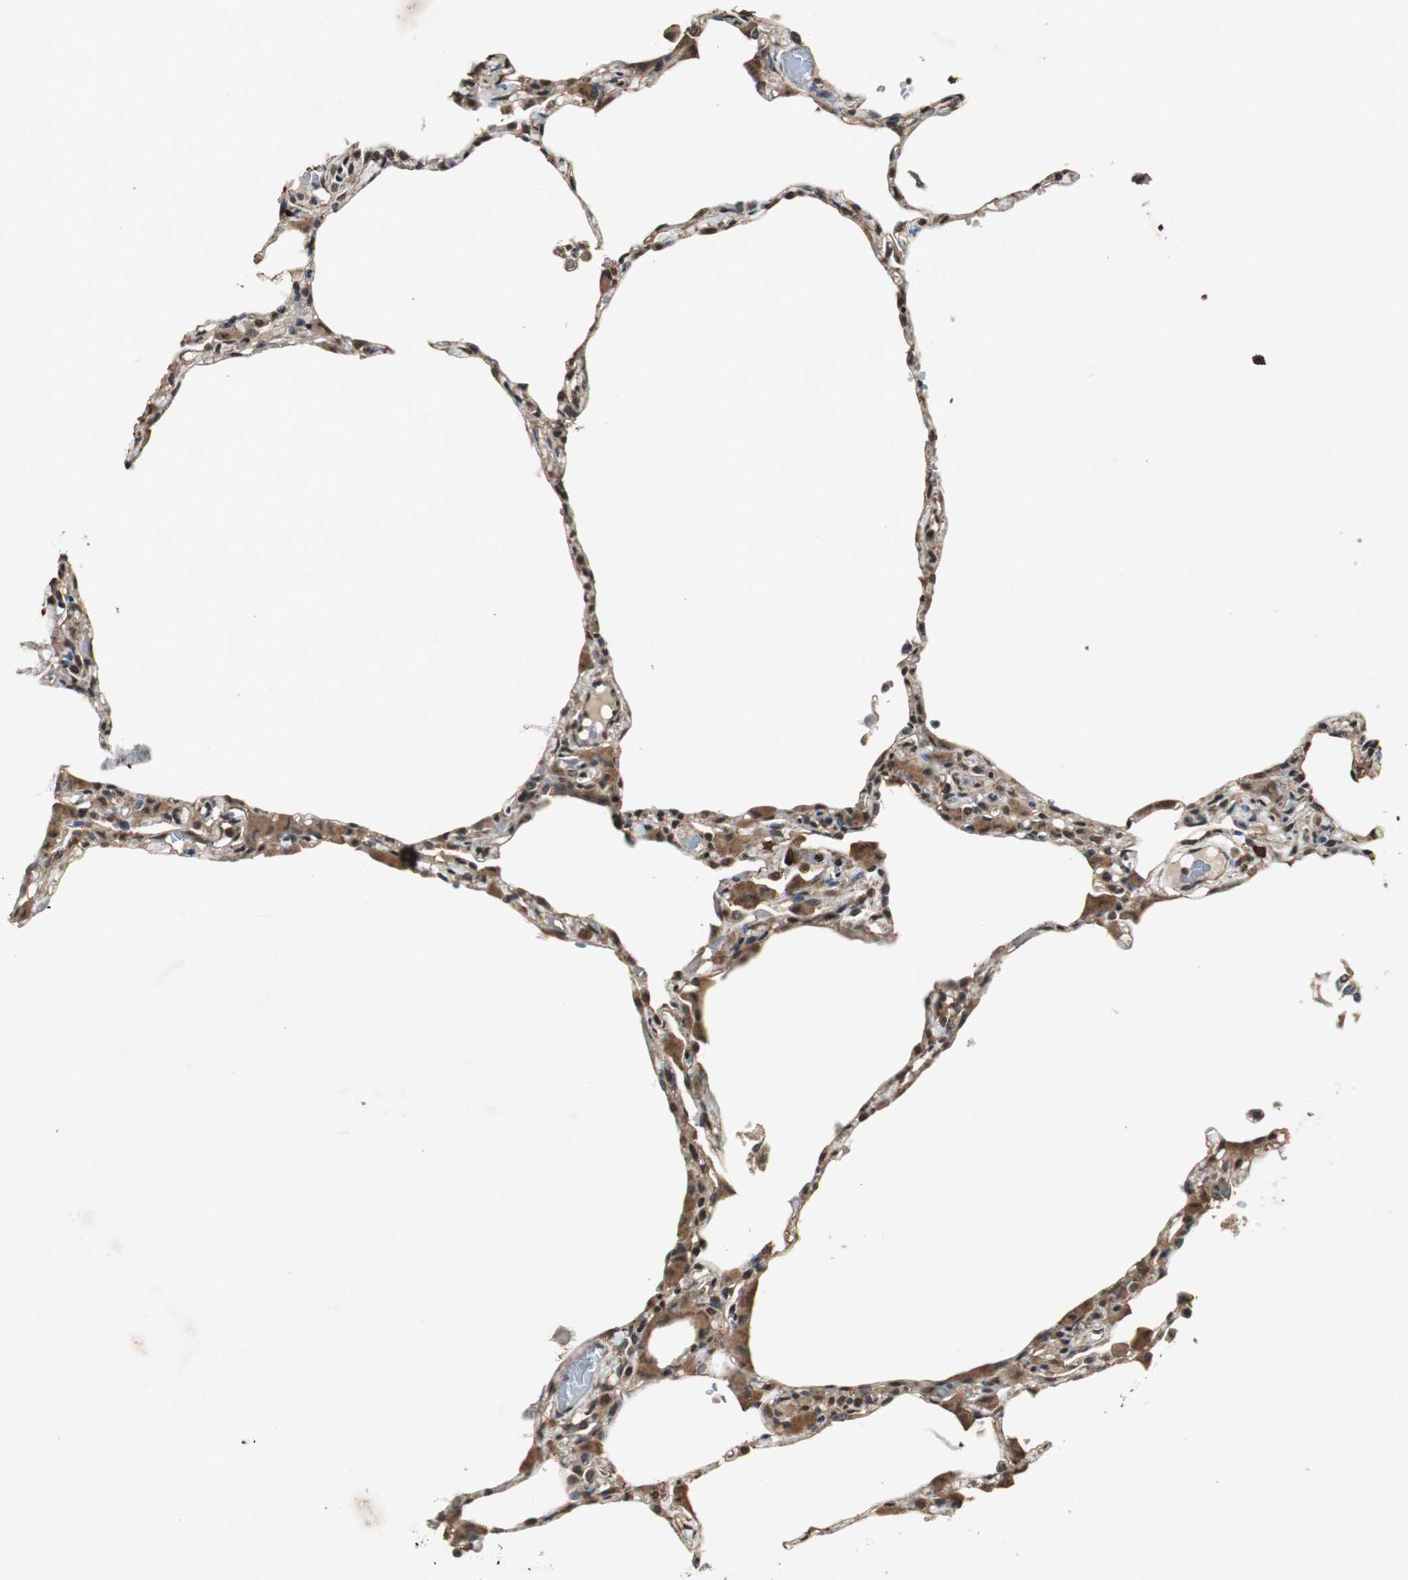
{"staining": {"intensity": "strong", "quantity": ">75%", "location": "cytoplasmic/membranous,nuclear"}, "tissue": "lung", "cell_type": "Alveolar cells", "image_type": "normal", "snomed": [{"axis": "morphology", "description": "Normal tissue, NOS"}, {"axis": "topography", "description": "Lung"}], "caption": "IHC of unremarkable lung displays high levels of strong cytoplasmic/membranous,nuclear staining in about >75% of alveolar cells. Using DAB (3,3'-diaminobenzidine) (brown) and hematoxylin (blue) stains, captured at high magnification using brightfield microscopy.", "gene": "PPP1R13B", "patient": {"sex": "female", "age": 49}}